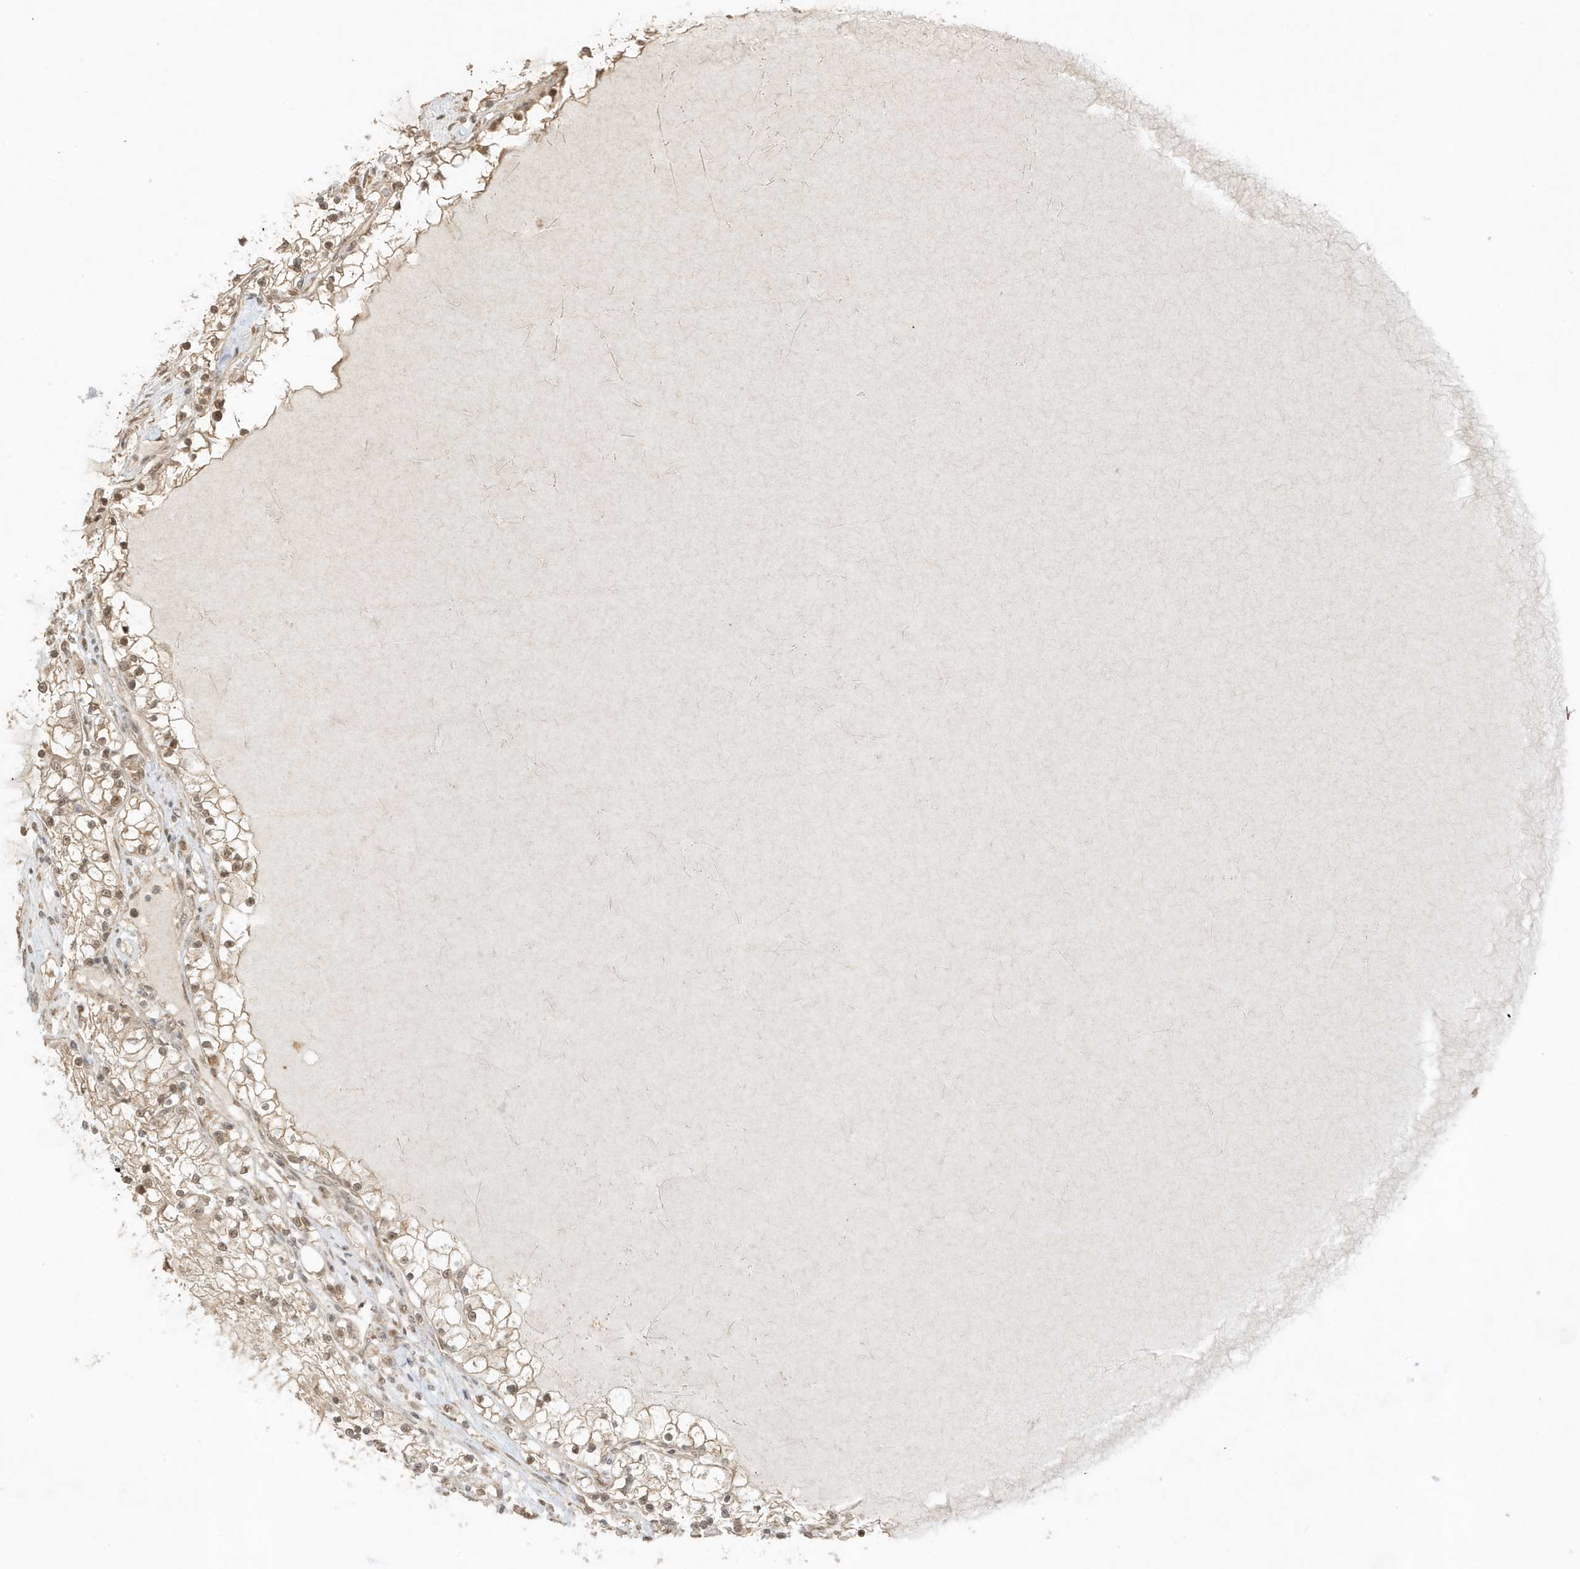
{"staining": {"intensity": "weak", "quantity": ">75%", "location": "cytoplasmic/membranous,nuclear"}, "tissue": "renal cancer", "cell_type": "Tumor cells", "image_type": "cancer", "snomed": [{"axis": "morphology", "description": "Normal tissue, NOS"}, {"axis": "morphology", "description": "Adenocarcinoma, NOS"}, {"axis": "topography", "description": "Kidney"}], "caption": "The image exhibits staining of renal cancer (adenocarcinoma), revealing weak cytoplasmic/membranous and nuclear protein staining (brown color) within tumor cells.", "gene": "ZBTB41", "patient": {"sex": "male", "age": 68}}